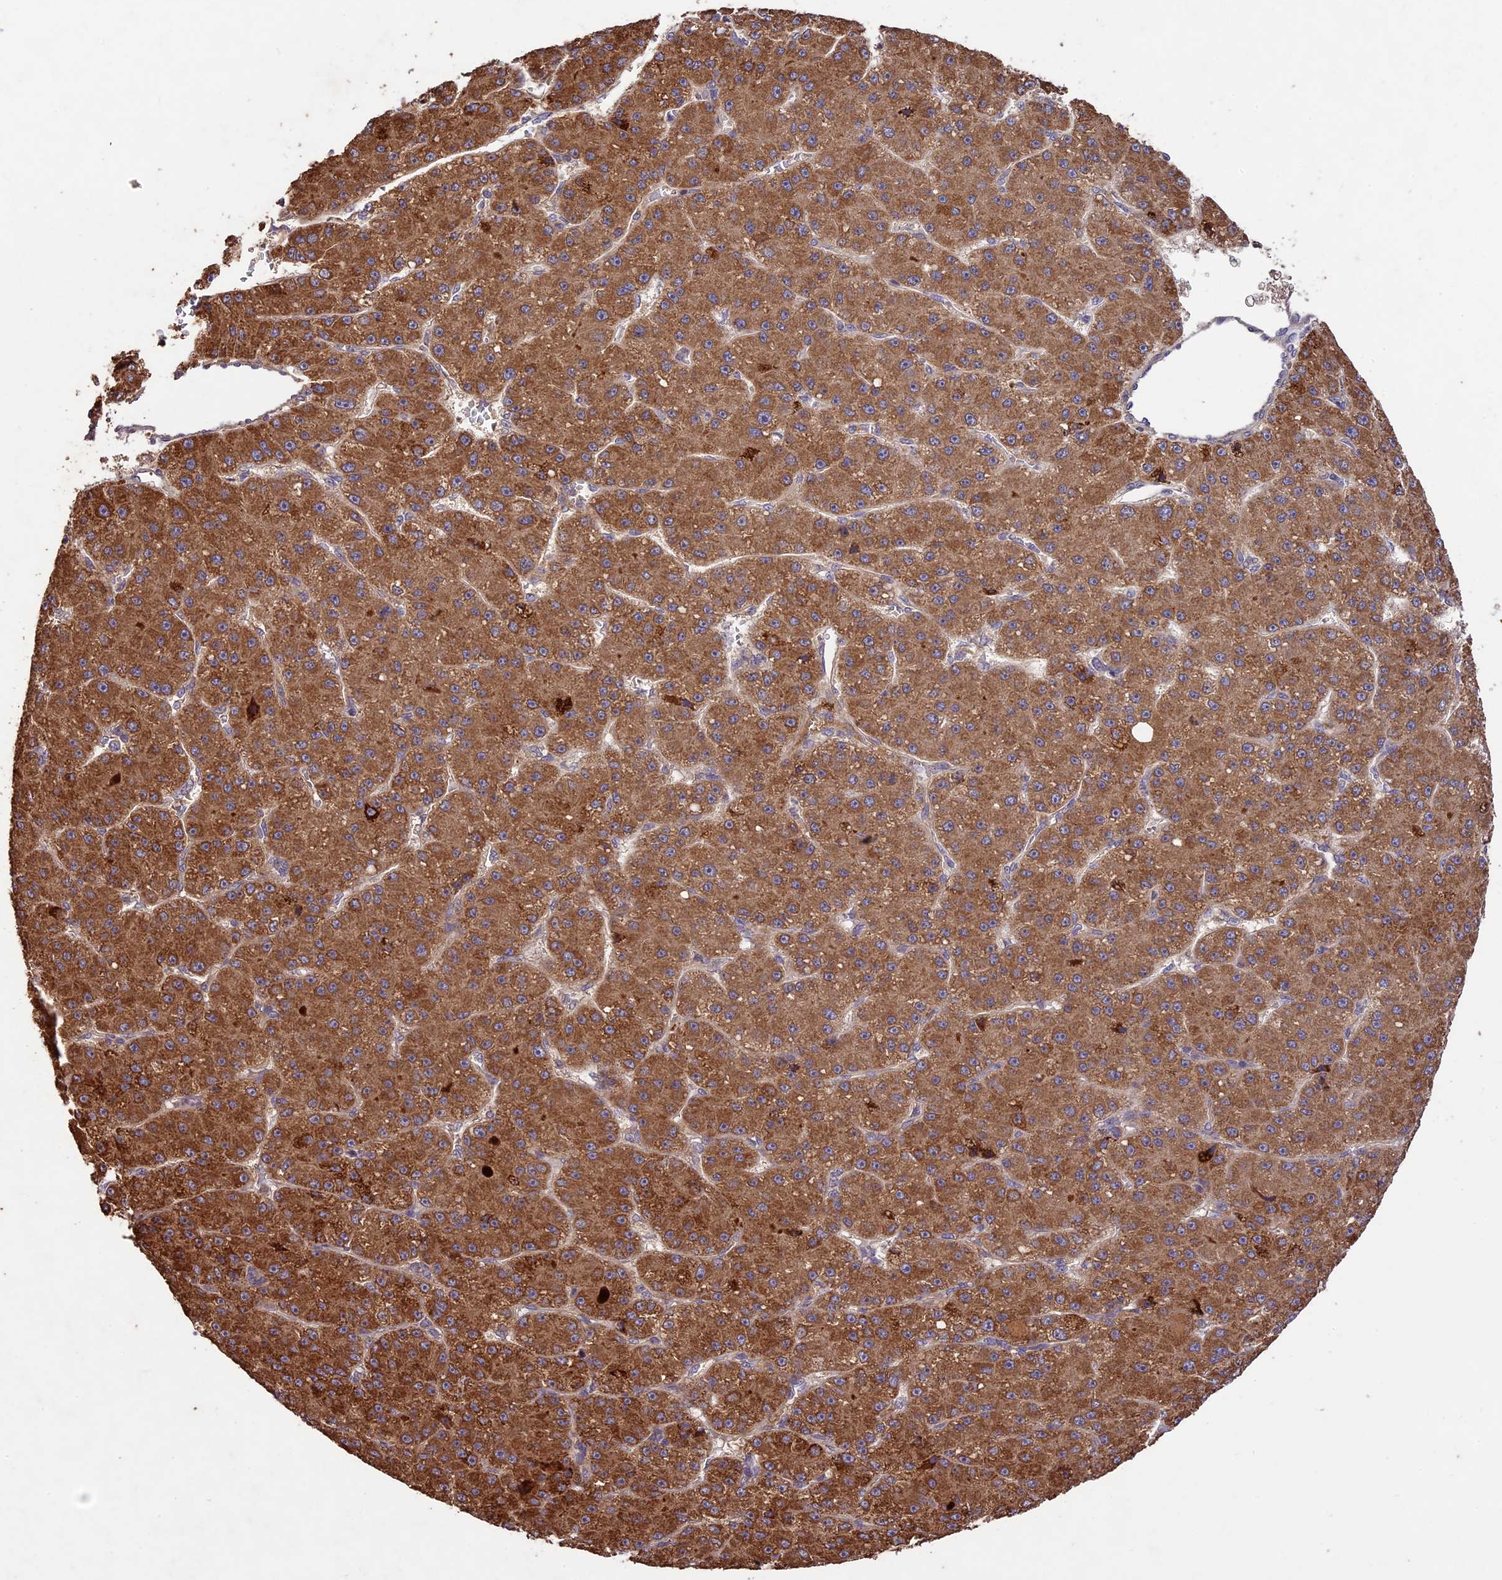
{"staining": {"intensity": "moderate", "quantity": ">75%", "location": "cytoplasmic/membranous"}, "tissue": "liver cancer", "cell_type": "Tumor cells", "image_type": "cancer", "snomed": [{"axis": "morphology", "description": "Carcinoma, Hepatocellular, NOS"}, {"axis": "topography", "description": "Liver"}], "caption": "Approximately >75% of tumor cells in human liver cancer (hepatocellular carcinoma) show moderate cytoplasmic/membranous protein staining as visualized by brown immunohistochemical staining.", "gene": "CRLF1", "patient": {"sex": "male", "age": 67}}